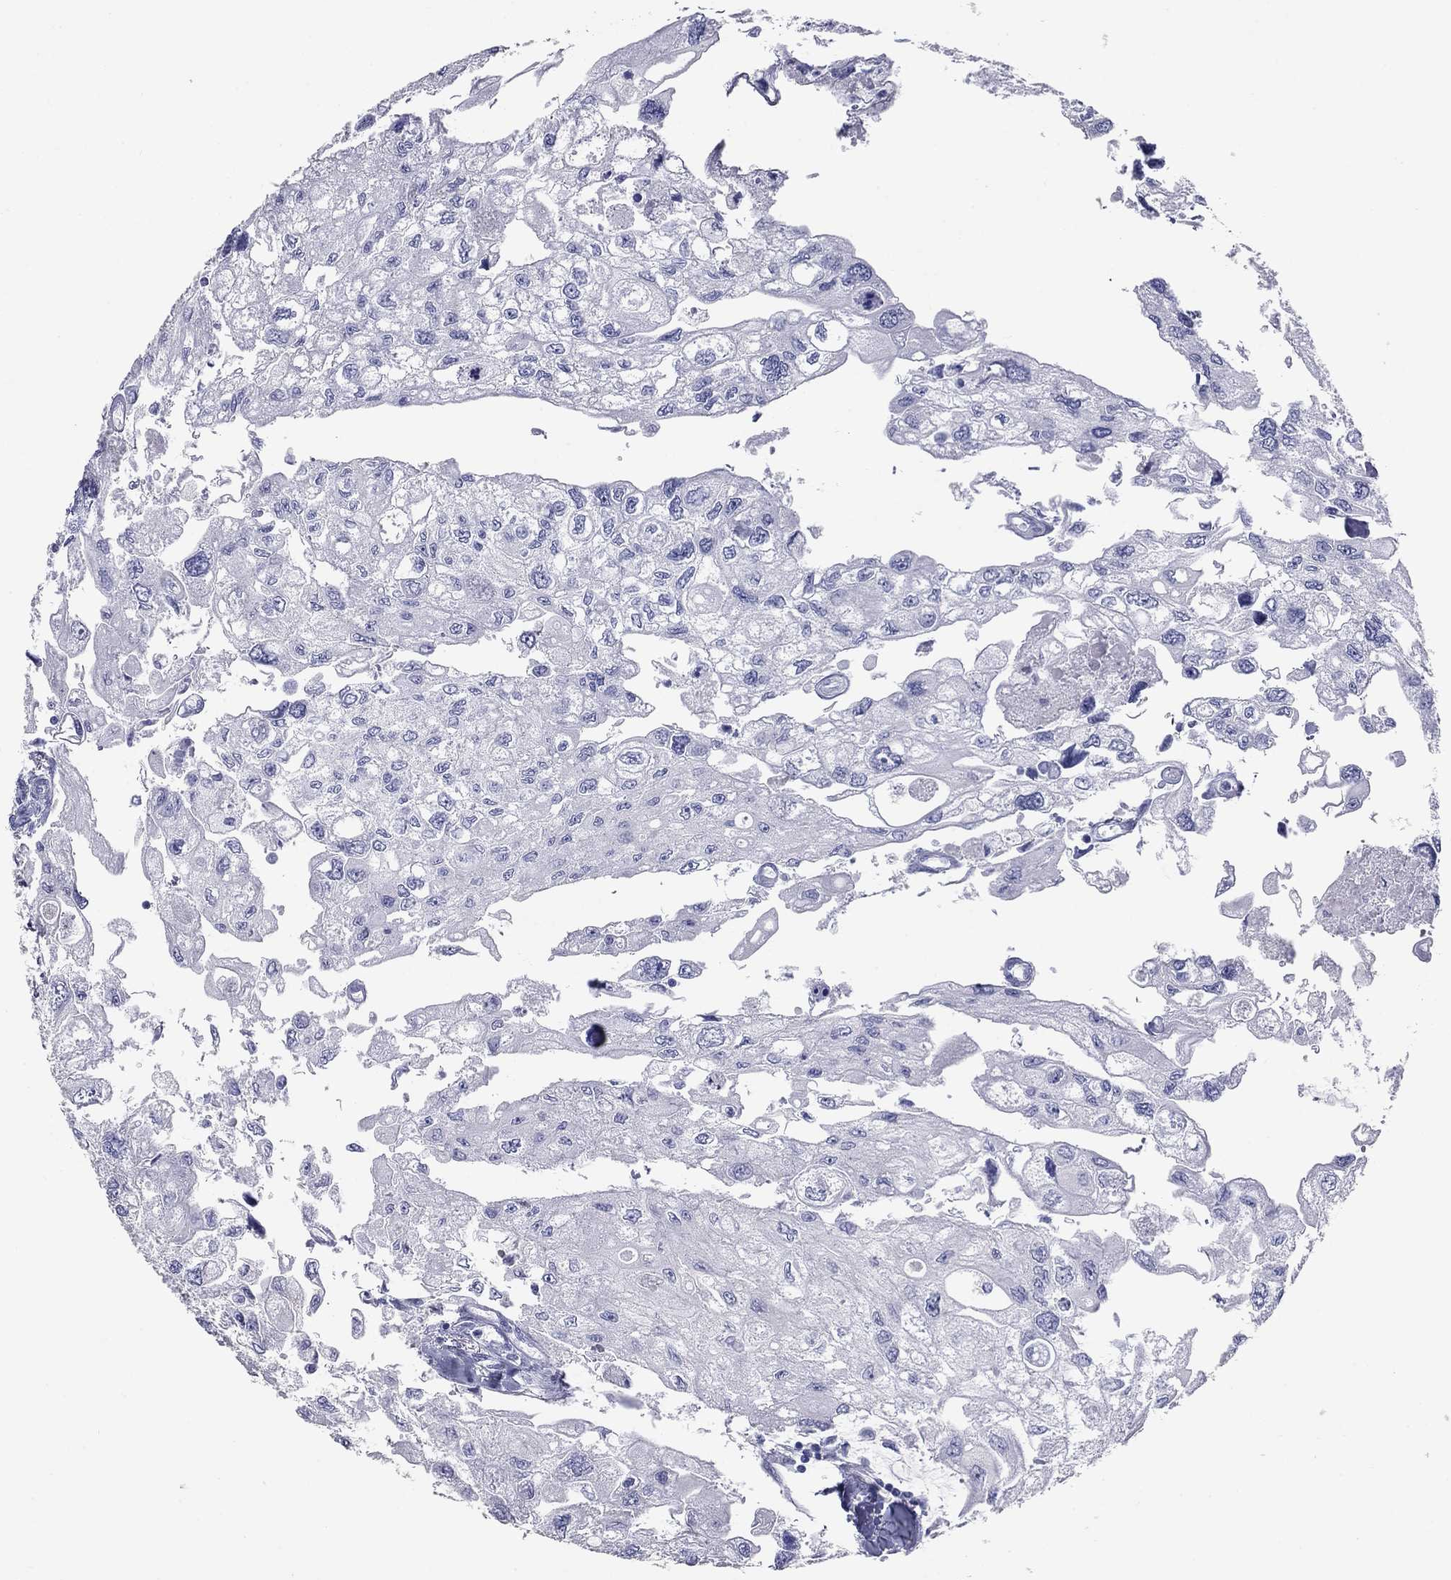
{"staining": {"intensity": "negative", "quantity": "none", "location": "none"}, "tissue": "urothelial cancer", "cell_type": "Tumor cells", "image_type": "cancer", "snomed": [{"axis": "morphology", "description": "Urothelial carcinoma, High grade"}, {"axis": "topography", "description": "Urinary bladder"}], "caption": "A histopathology image of urothelial cancer stained for a protein displays no brown staining in tumor cells.", "gene": "NPPA", "patient": {"sex": "male", "age": 59}}